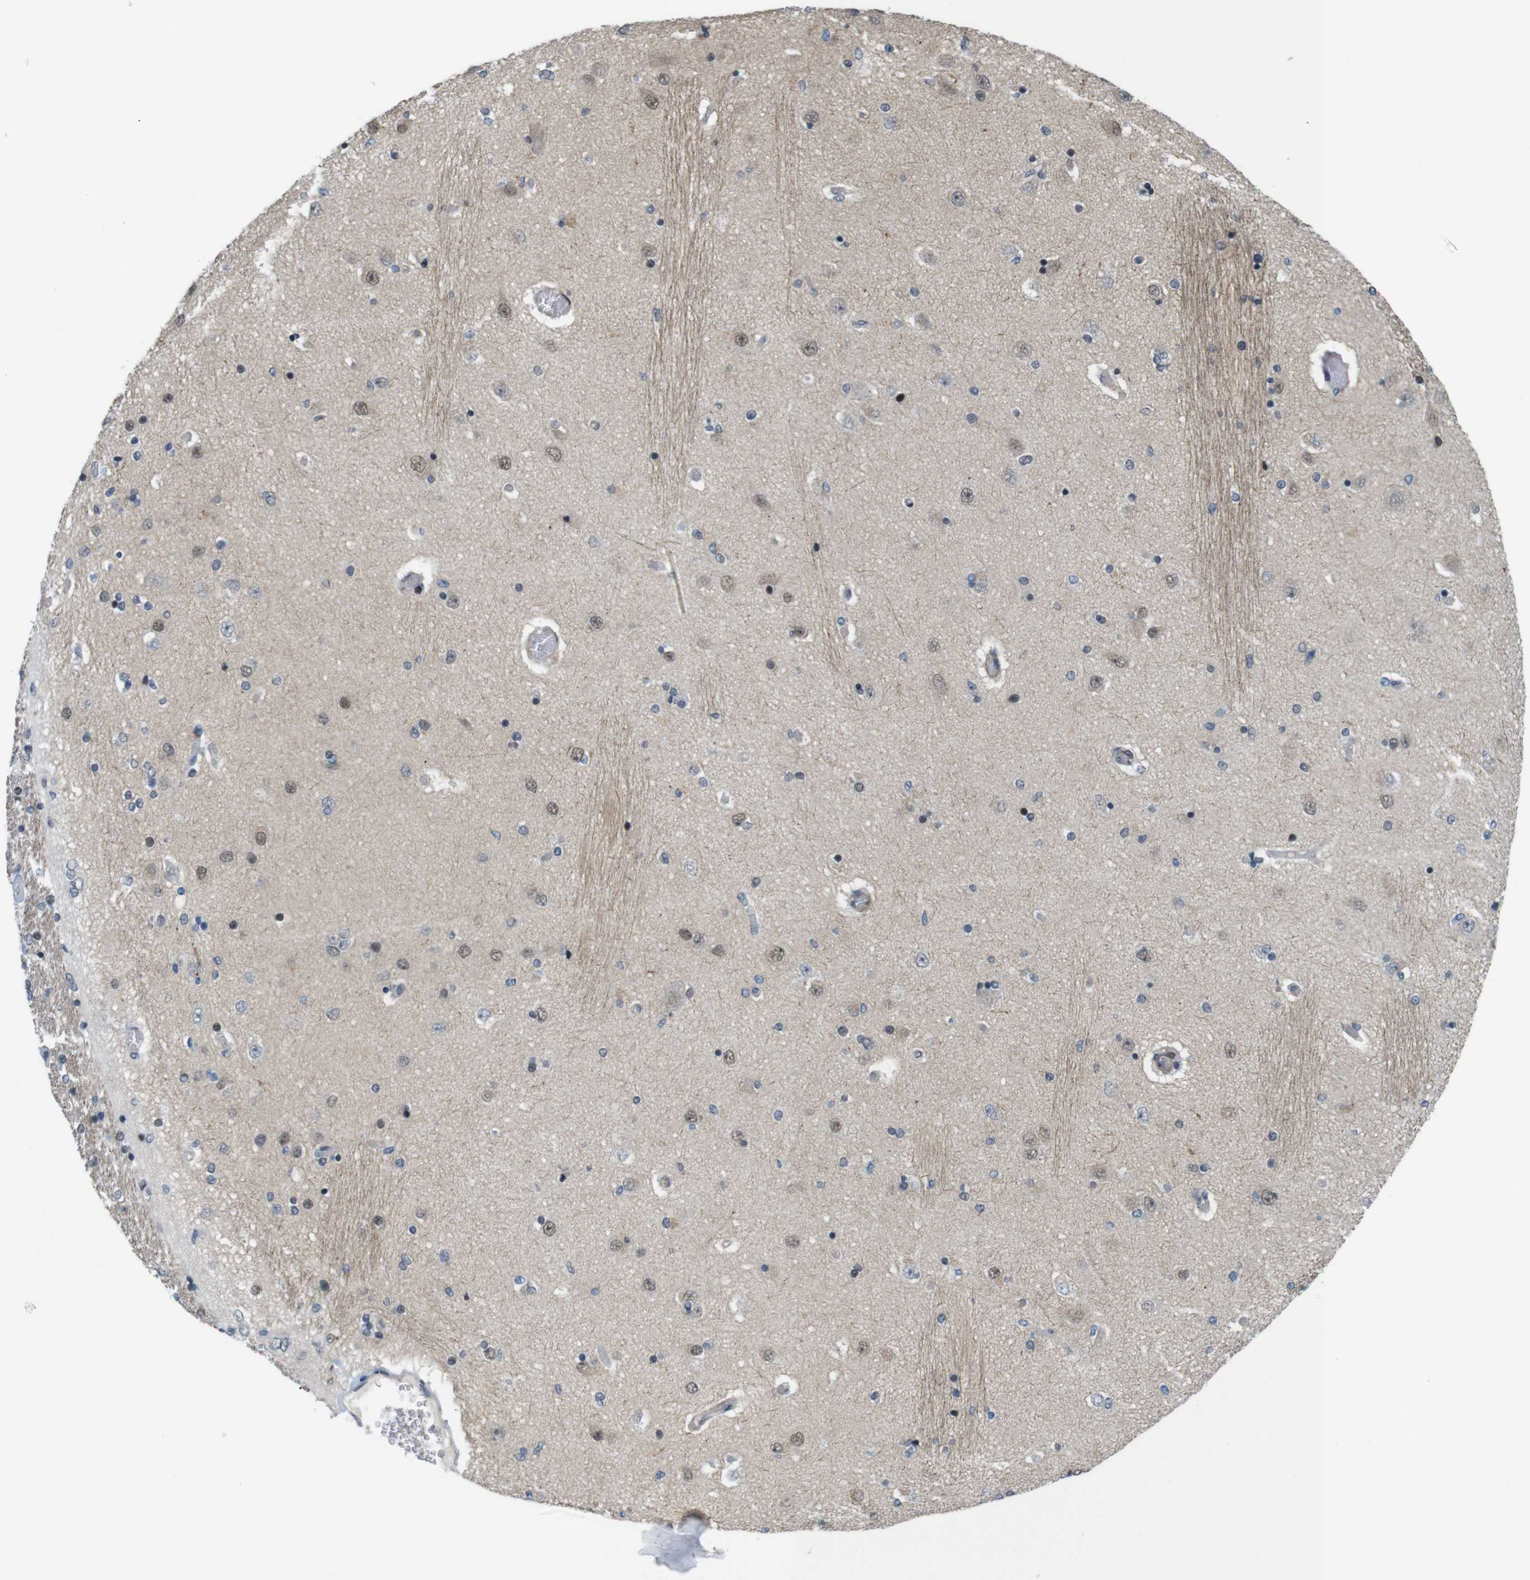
{"staining": {"intensity": "moderate", "quantity": "<25%", "location": "nuclear"}, "tissue": "hippocampus", "cell_type": "Glial cells", "image_type": "normal", "snomed": [{"axis": "morphology", "description": "Normal tissue, NOS"}, {"axis": "topography", "description": "Hippocampus"}], "caption": "This image demonstrates IHC staining of normal hippocampus, with low moderate nuclear positivity in approximately <25% of glial cells.", "gene": "SMCO2", "patient": {"sex": "female", "age": 54}}